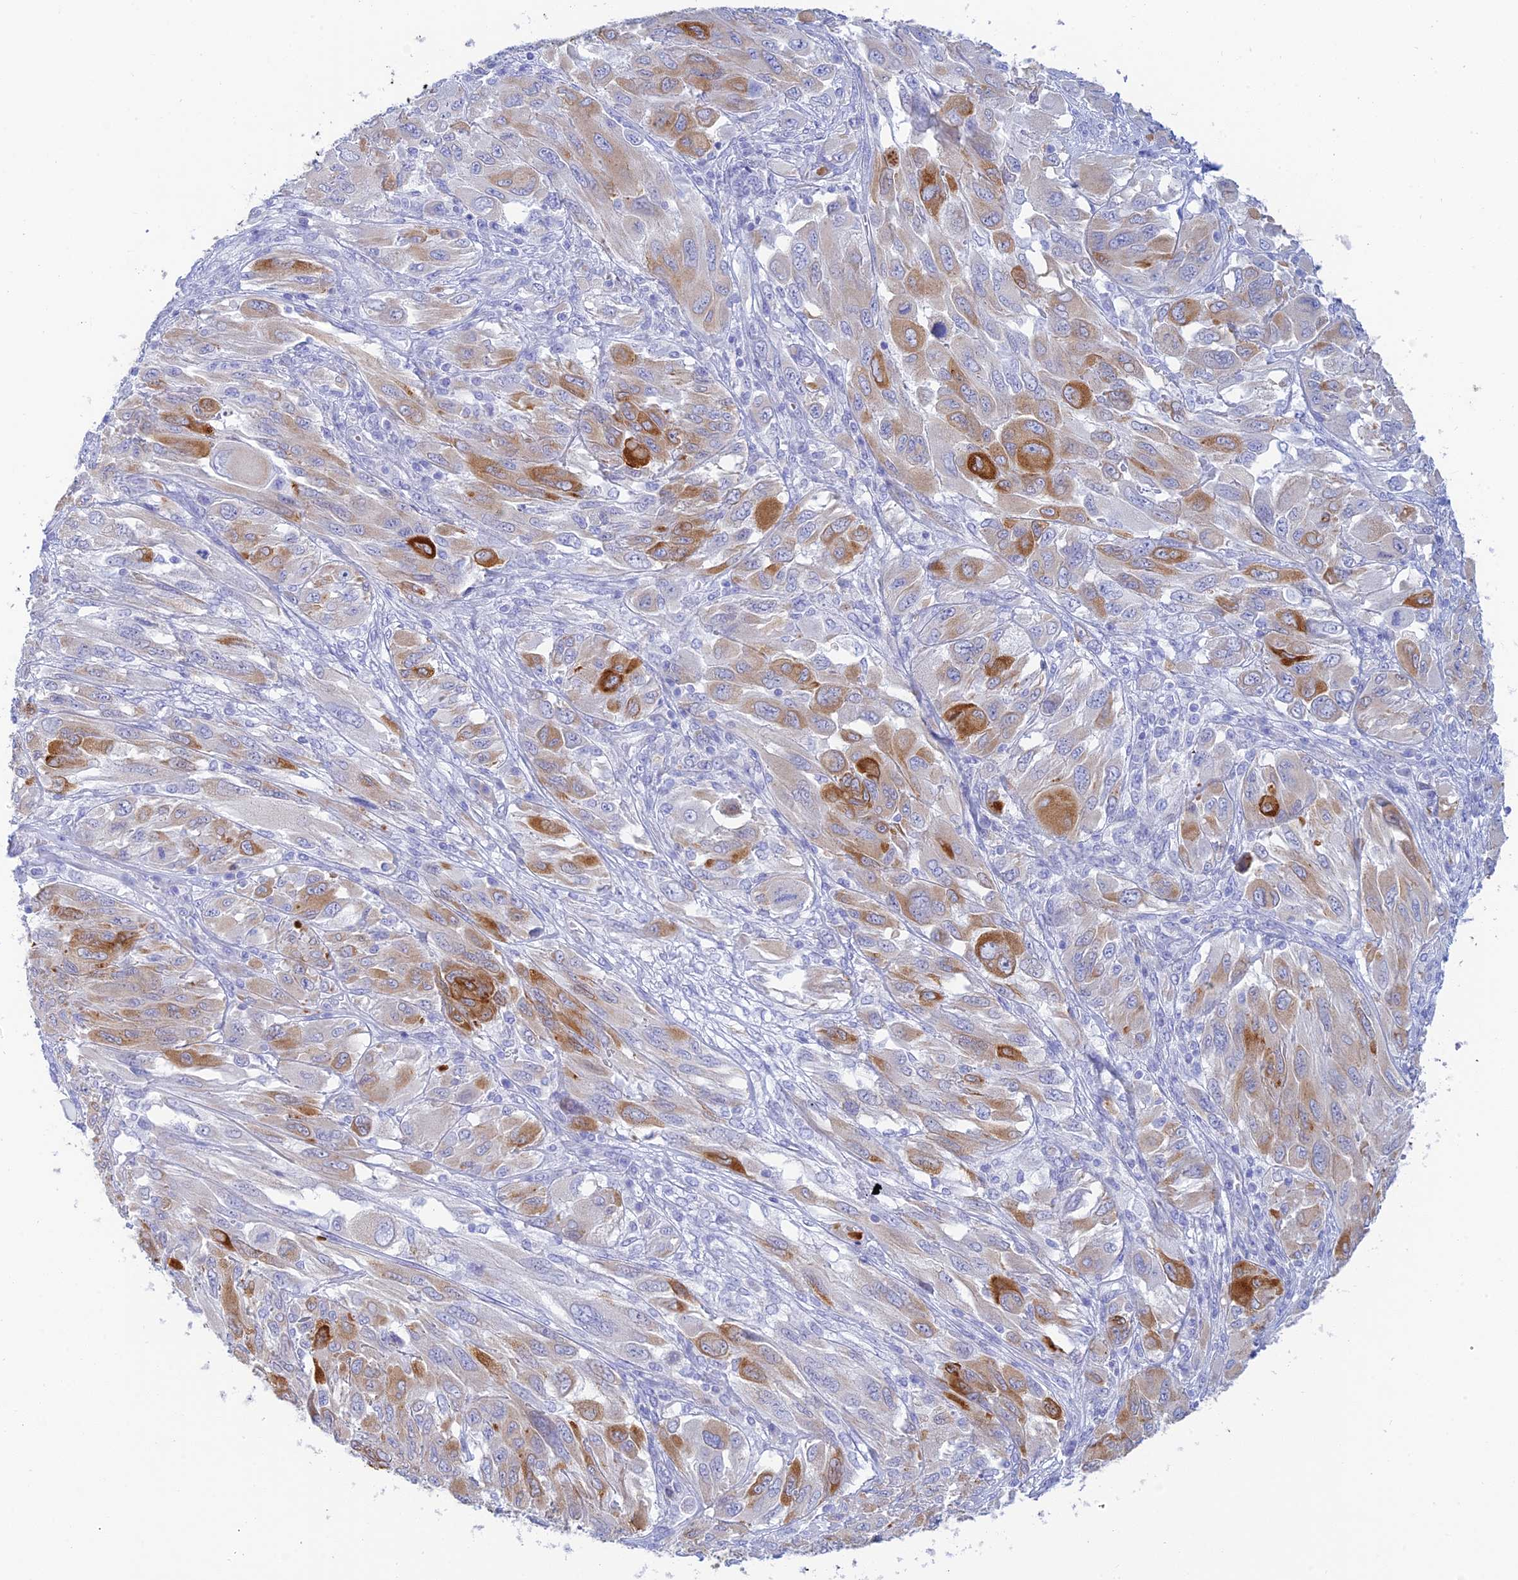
{"staining": {"intensity": "strong", "quantity": "<25%", "location": "cytoplasmic/membranous"}, "tissue": "melanoma", "cell_type": "Tumor cells", "image_type": "cancer", "snomed": [{"axis": "morphology", "description": "Malignant melanoma, NOS"}, {"axis": "topography", "description": "Skin"}], "caption": "High-power microscopy captured an IHC histopathology image of melanoma, revealing strong cytoplasmic/membranous expression in approximately <25% of tumor cells. (brown staining indicates protein expression, while blue staining denotes nuclei).", "gene": "CEP152", "patient": {"sex": "female", "age": 91}}